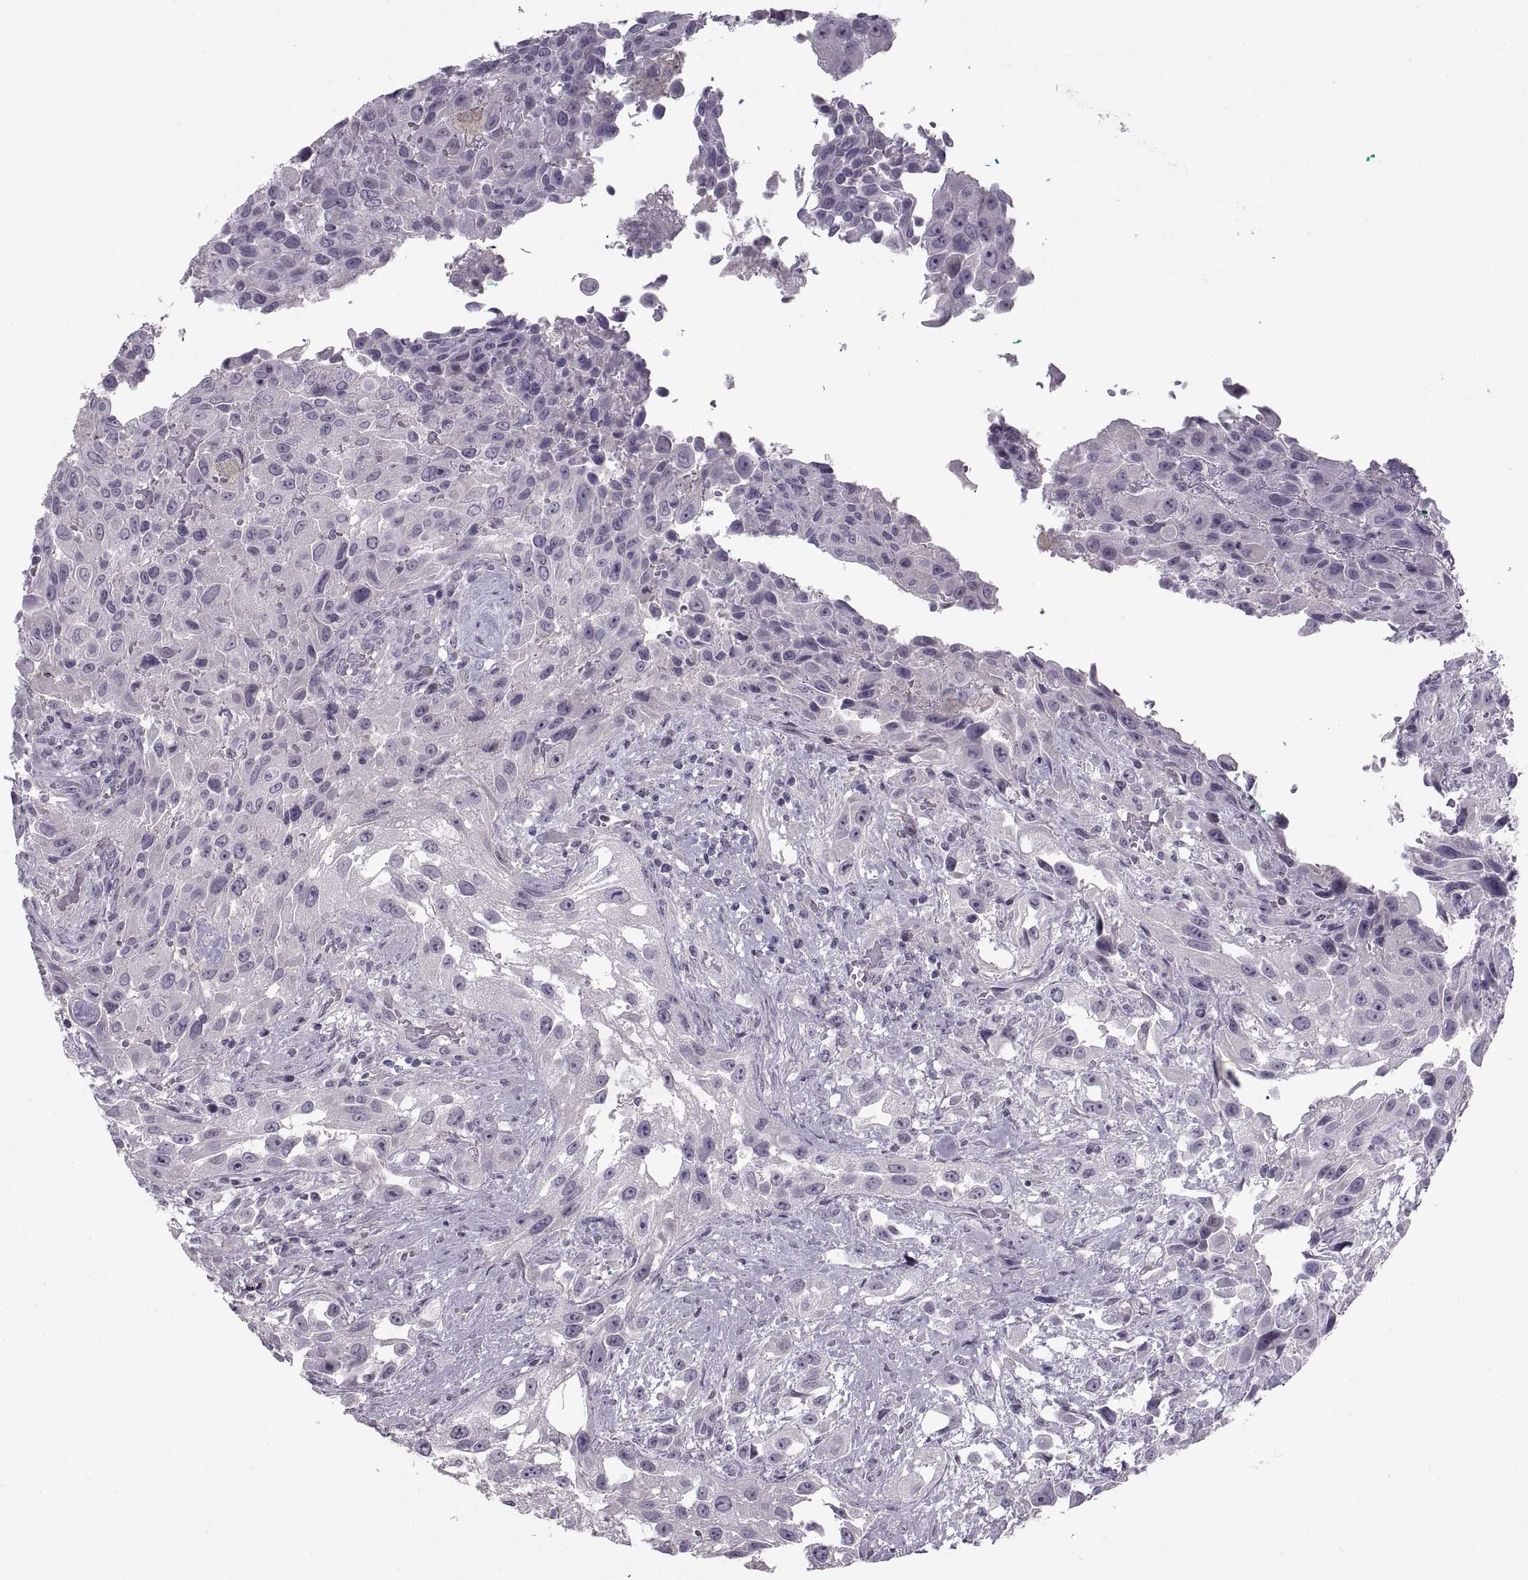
{"staining": {"intensity": "negative", "quantity": "none", "location": "none"}, "tissue": "urothelial cancer", "cell_type": "Tumor cells", "image_type": "cancer", "snomed": [{"axis": "morphology", "description": "Urothelial carcinoma, High grade"}, {"axis": "topography", "description": "Urinary bladder"}], "caption": "This is an immunohistochemistry (IHC) histopathology image of human urothelial cancer. There is no positivity in tumor cells.", "gene": "BSPH1", "patient": {"sex": "male", "age": 79}}